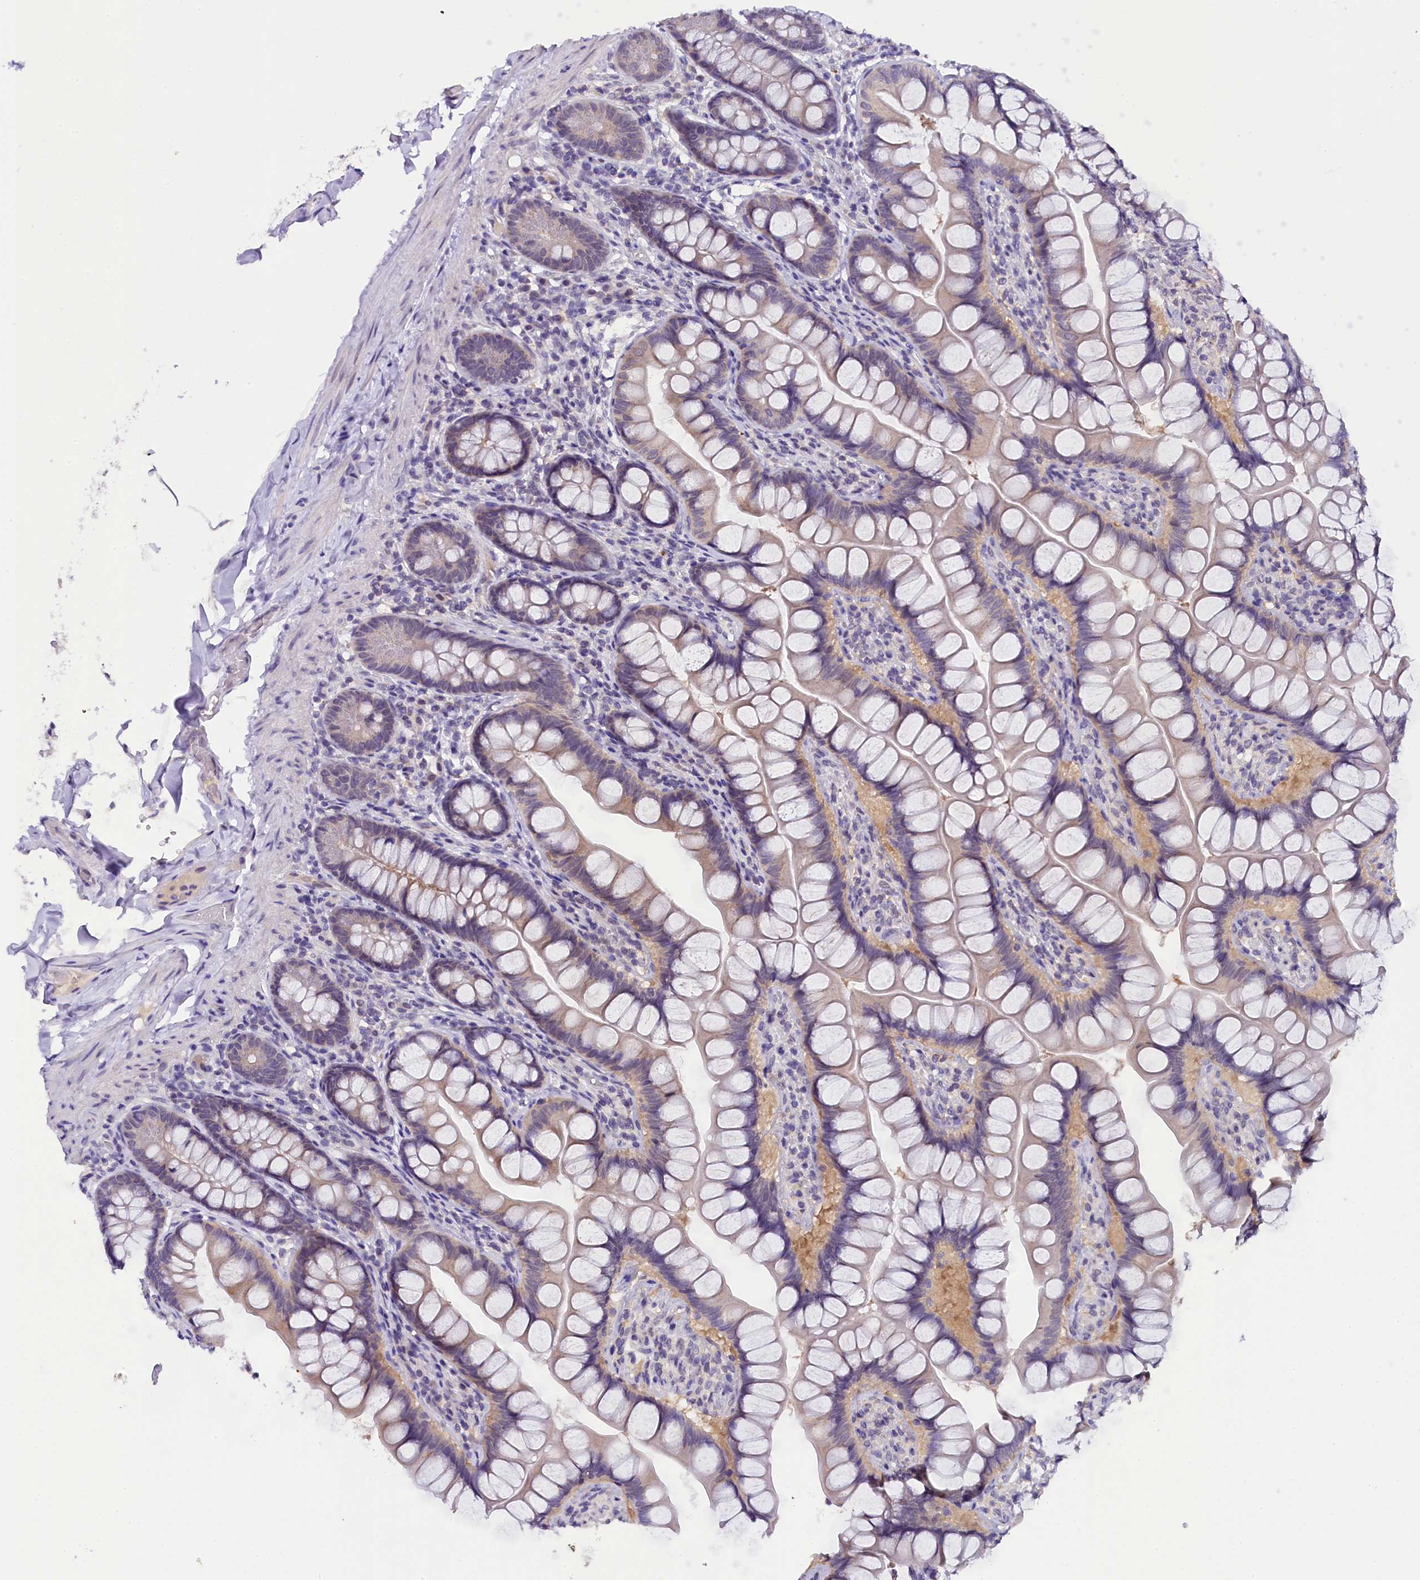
{"staining": {"intensity": "weak", "quantity": "<25%", "location": "cytoplasmic/membranous"}, "tissue": "small intestine", "cell_type": "Glandular cells", "image_type": "normal", "snomed": [{"axis": "morphology", "description": "Normal tissue, NOS"}, {"axis": "topography", "description": "Small intestine"}], "caption": "DAB immunohistochemical staining of unremarkable small intestine exhibits no significant positivity in glandular cells. (Brightfield microscopy of DAB immunohistochemistry at high magnification).", "gene": "IQCN", "patient": {"sex": "male", "age": 70}}